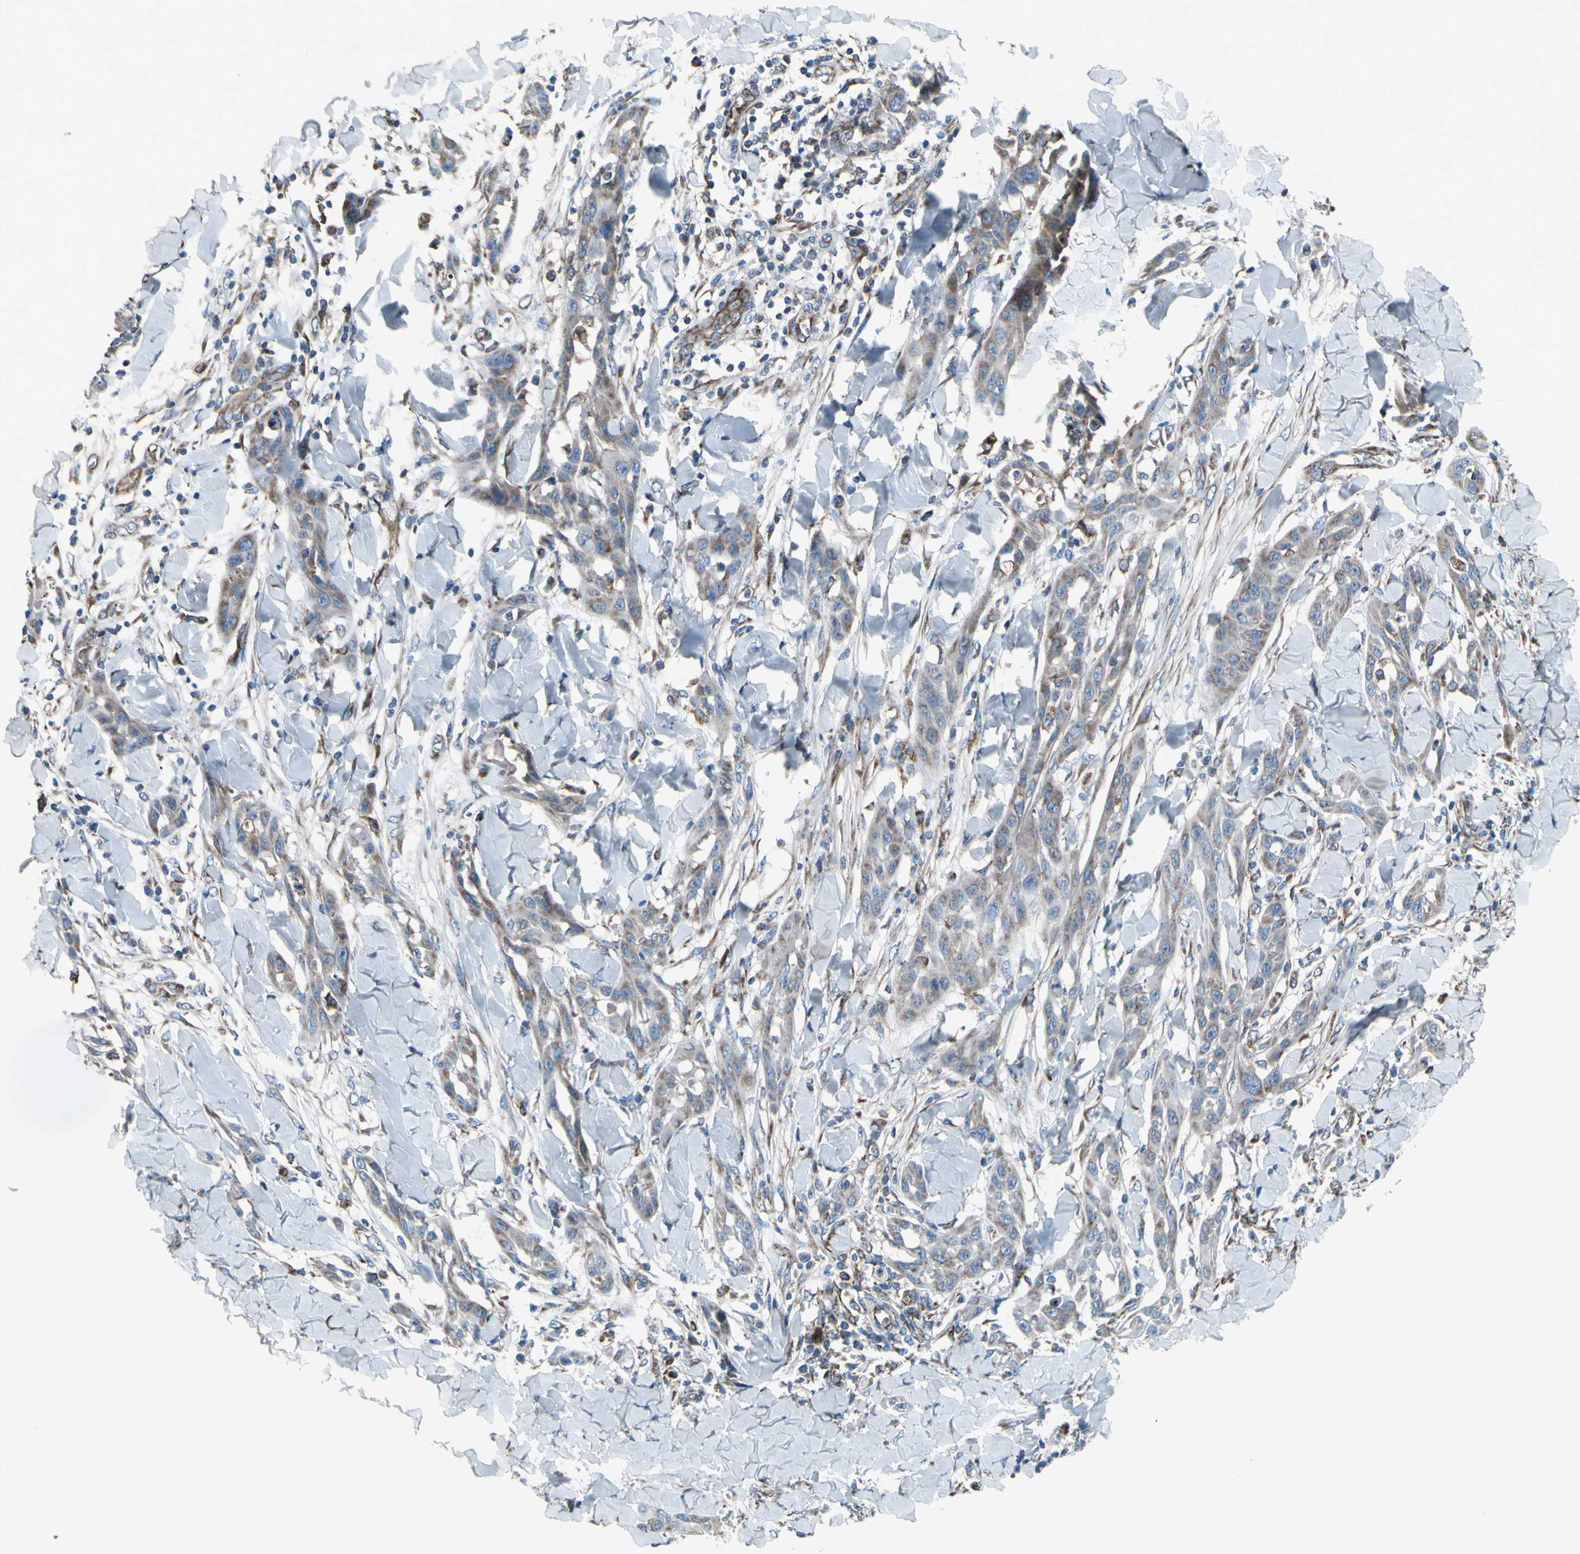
{"staining": {"intensity": "weak", "quantity": "25%-75%", "location": "cytoplasmic/membranous"}, "tissue": "skin cancer", "cell_type": "Tumor cells", "image_type": "cancer", "snomed": [{"axis": "morphology", "description": "Squamous cell carcinoma, NOS"}, {"axis": "topography", "description": "Skin"}], "caption": "Skin squamous cell carcinoma stained with DAB immunohistochemistry (IHC) exhibits low levels of weak cytoplasmic/membranous staining in about 25%-75% of tumor cells.", "gene": "EMC7", "patient": {"sex": "male", "age": 24}}